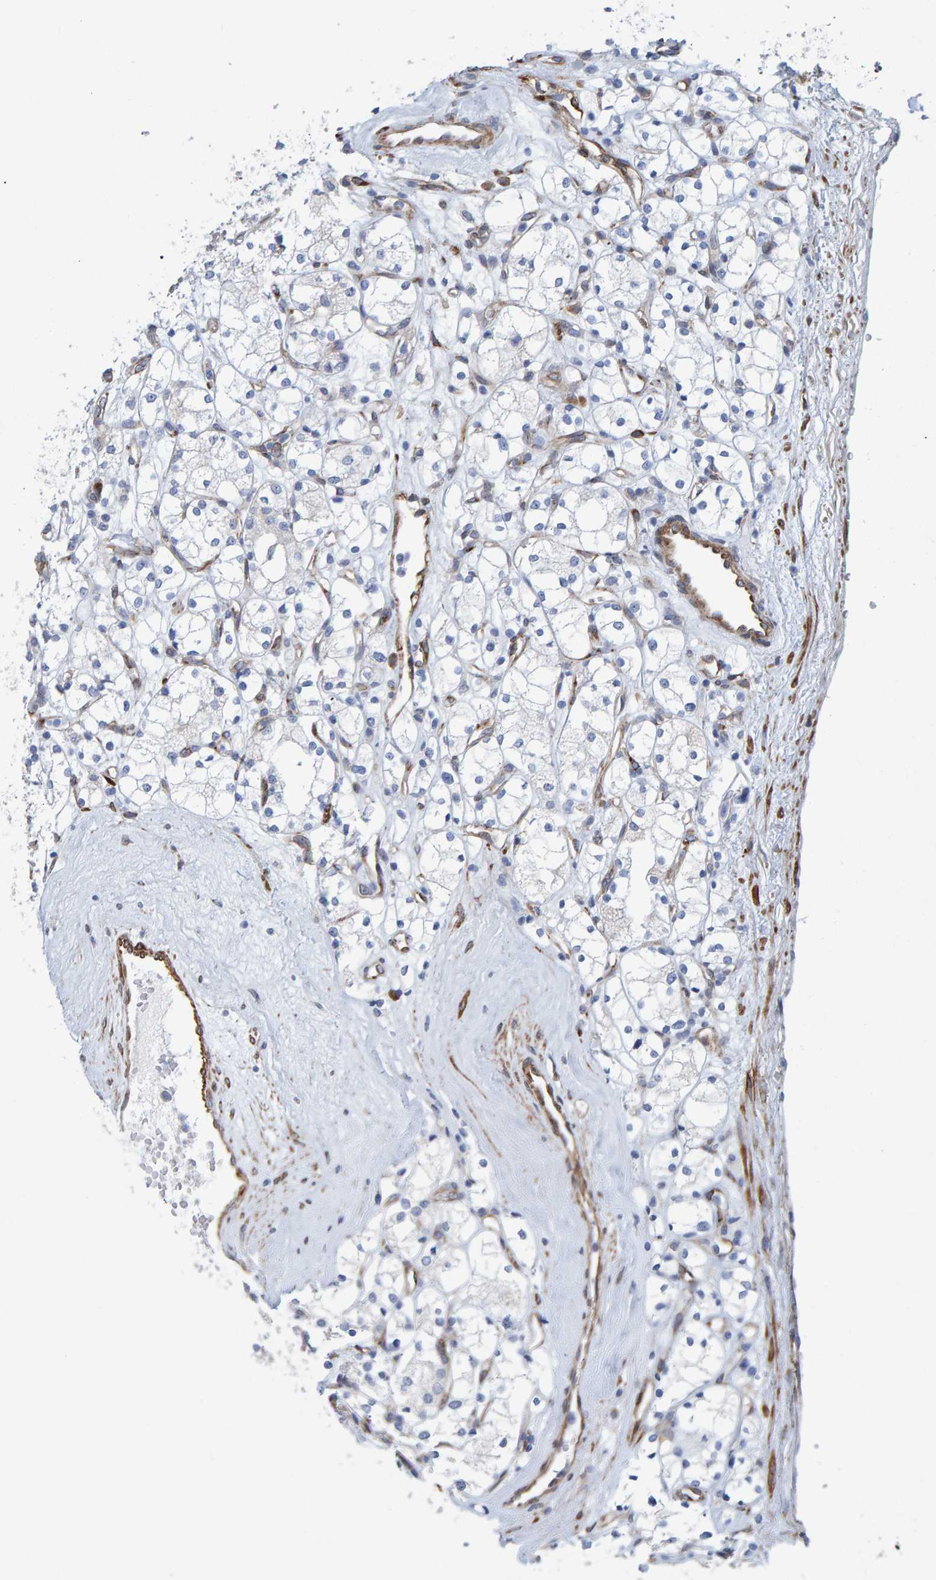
{"staining": {"intensity": "negative", "quantity": "none", "location": "none"}, "tissue": "renal cancer", "cell_type": "Tumor cells", "image_type": "cancer", "snomed": [{"axis": "morphology", "description": "Adenocarcinoma, NOS"}, {"axis": "topography", "description": "Kidney"}], "caption": "The micrograph demonstrates no staining of tumor cells in renal adenocarcinoma.", "gene": "MMP16", "patient": {"sex": "male", "age": 77}}